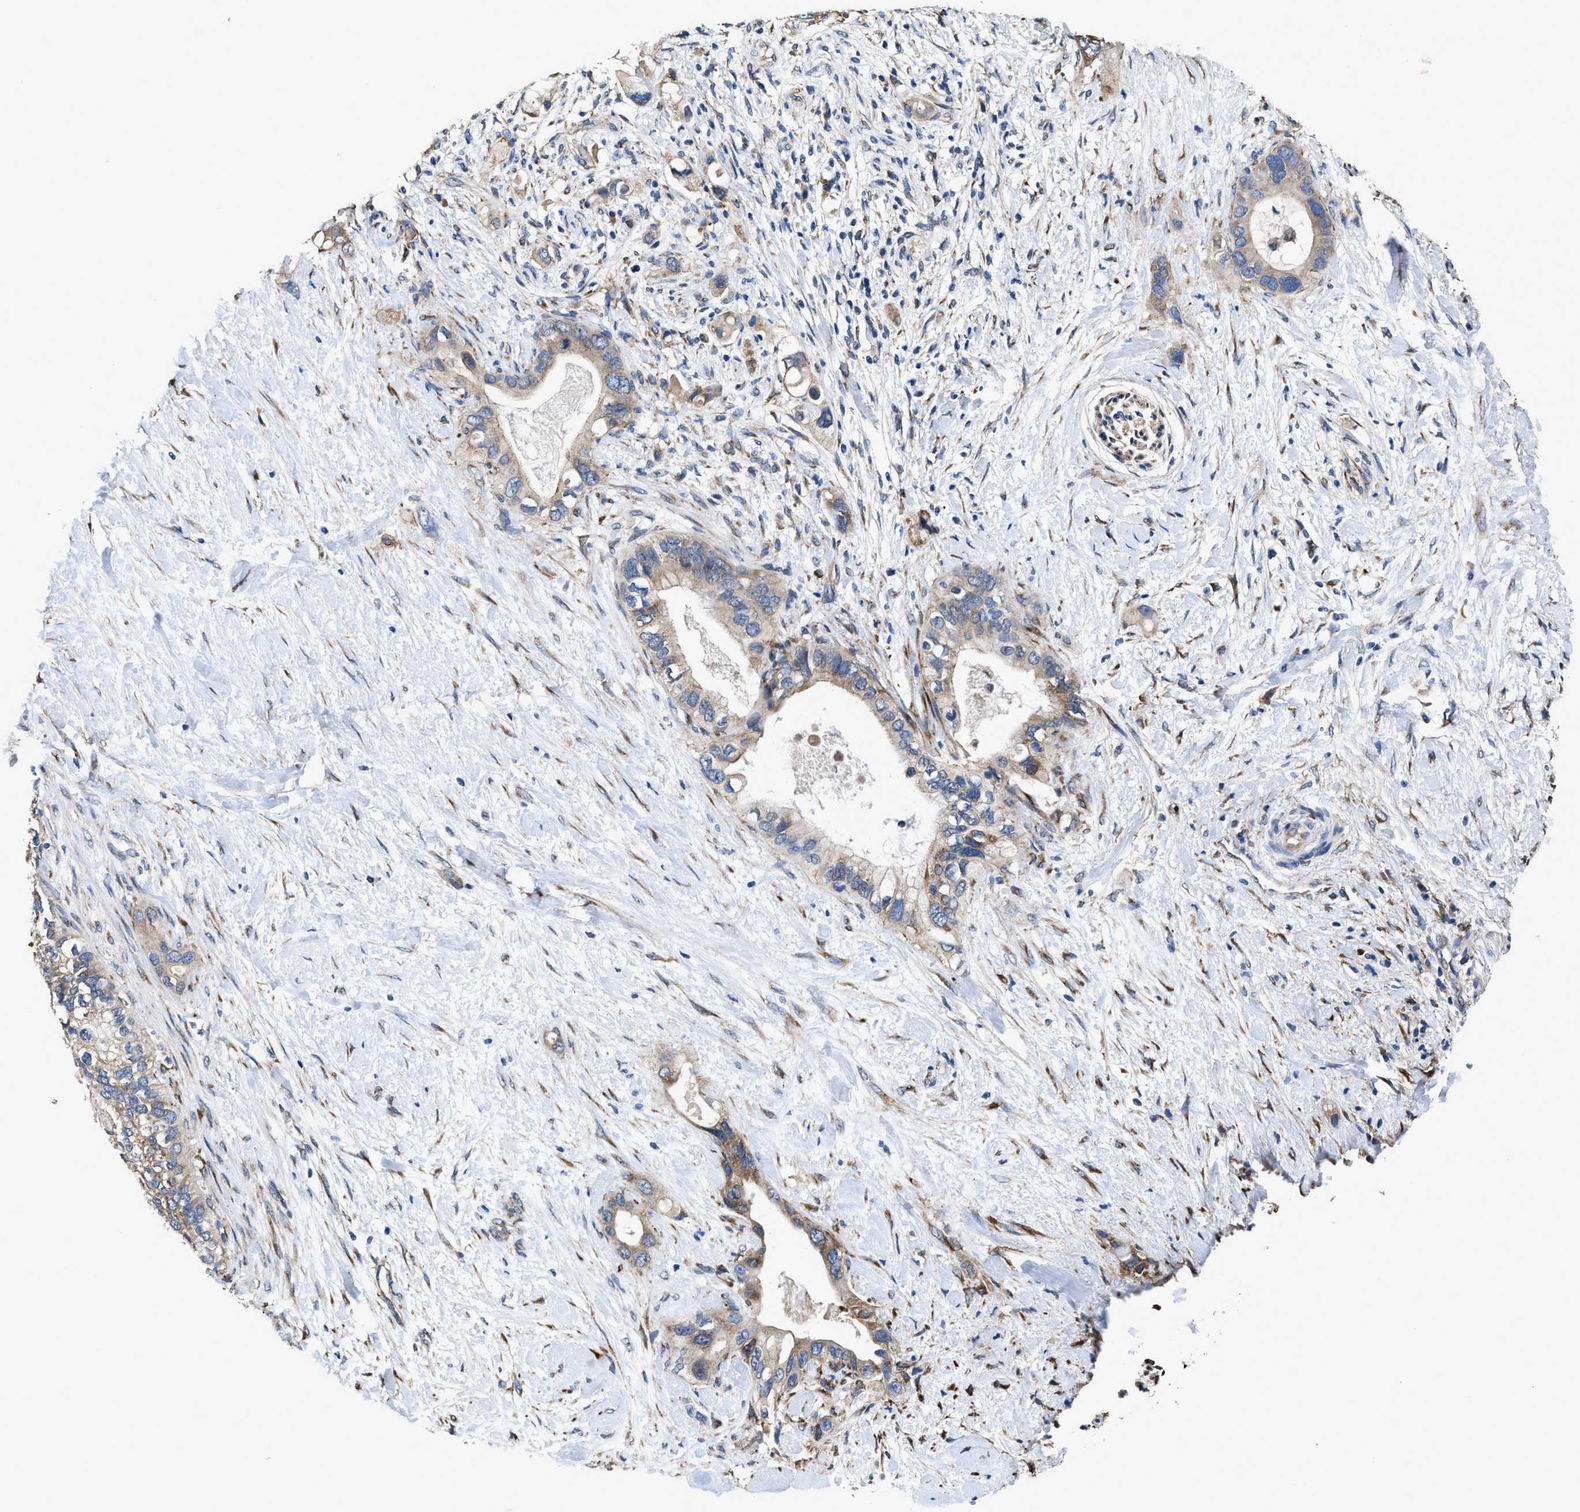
{"staining": {"intensity": "moderate", "quantity": ">75%", "location": "cytoplasmic/membranous"}, "tissue": "pancreatic cancer", "cell_type": "Tumor cells", "image_type": "cancer", "snomed": [{"axis": "morphology", "description": "Adenocarcinoma, NOS"}, {"axis": "topography", "description": "Pancreas"}], "caption": "IHC (DAB) staining of pancreatic adenocarcinoma shows moderate cytoplasmic/membranous protein positivity in approximately >75% of tumor cells. The protein of interest is shown in brown color, while the nuclei are stained blue.", "gene": "IDNK", "patient": {"sex": "female", "age": 56}}